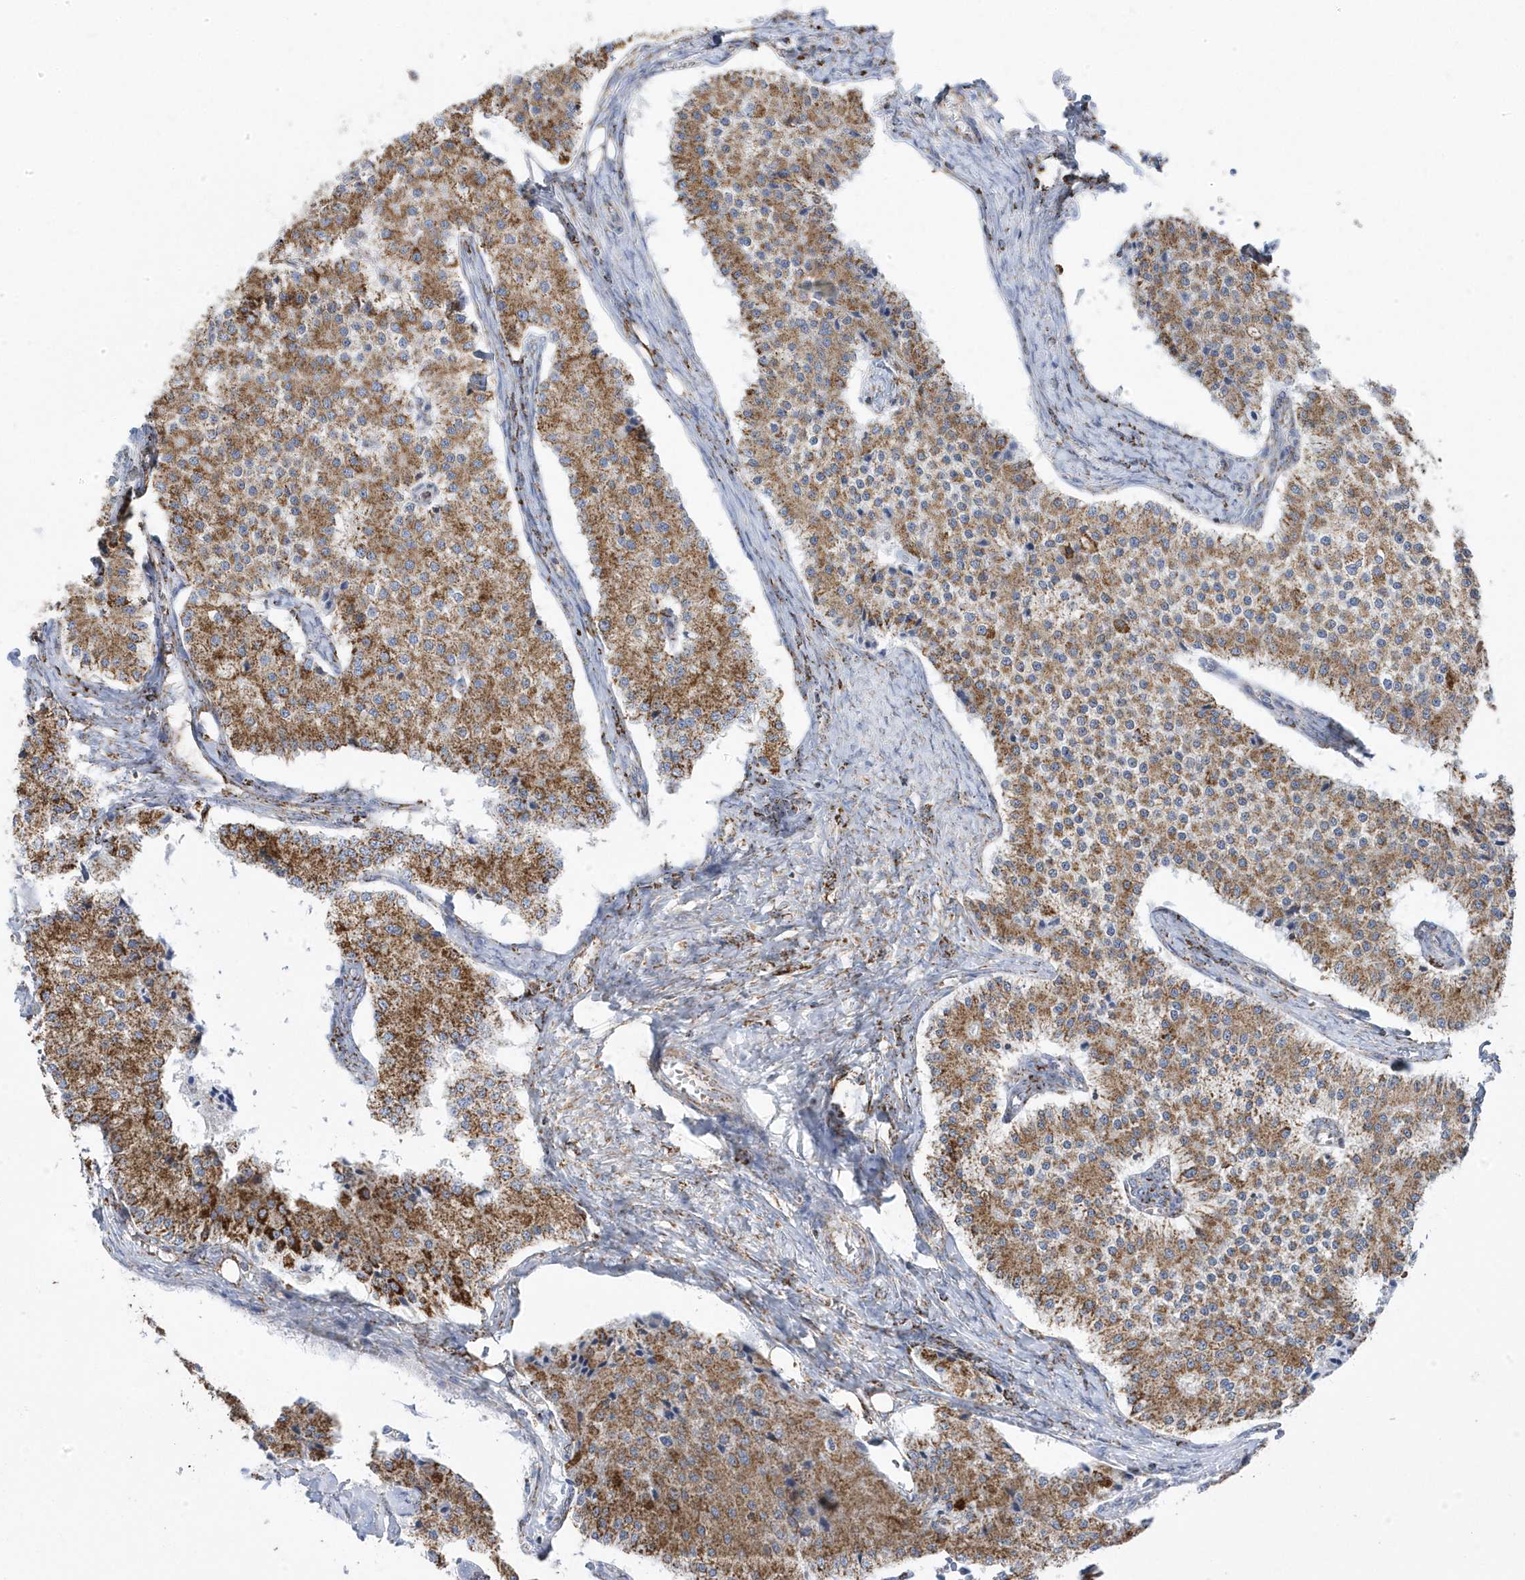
{"staining": {"intensity": "moderate", "quantity": ">75%", "location": "cytoplasmic/membranous"}, "tissue": "carcinoid", "cell_type": "Tumor cells", "image_type": "cancer", "snomed": [{"axis": "morphology", "description": "Carcinoid, malignant, NOS"}, {"axis": "topography", "description": "Colon"}], "caption": "Immunohistochemistry (IHC) of malignant carcinoid demonstrates medium levels of moderate cytoplasmic/membranous positivity in about >75% of tumor cells.", "gene": "GTPBP8", "patient": {"sex": "female", "age": 52}}